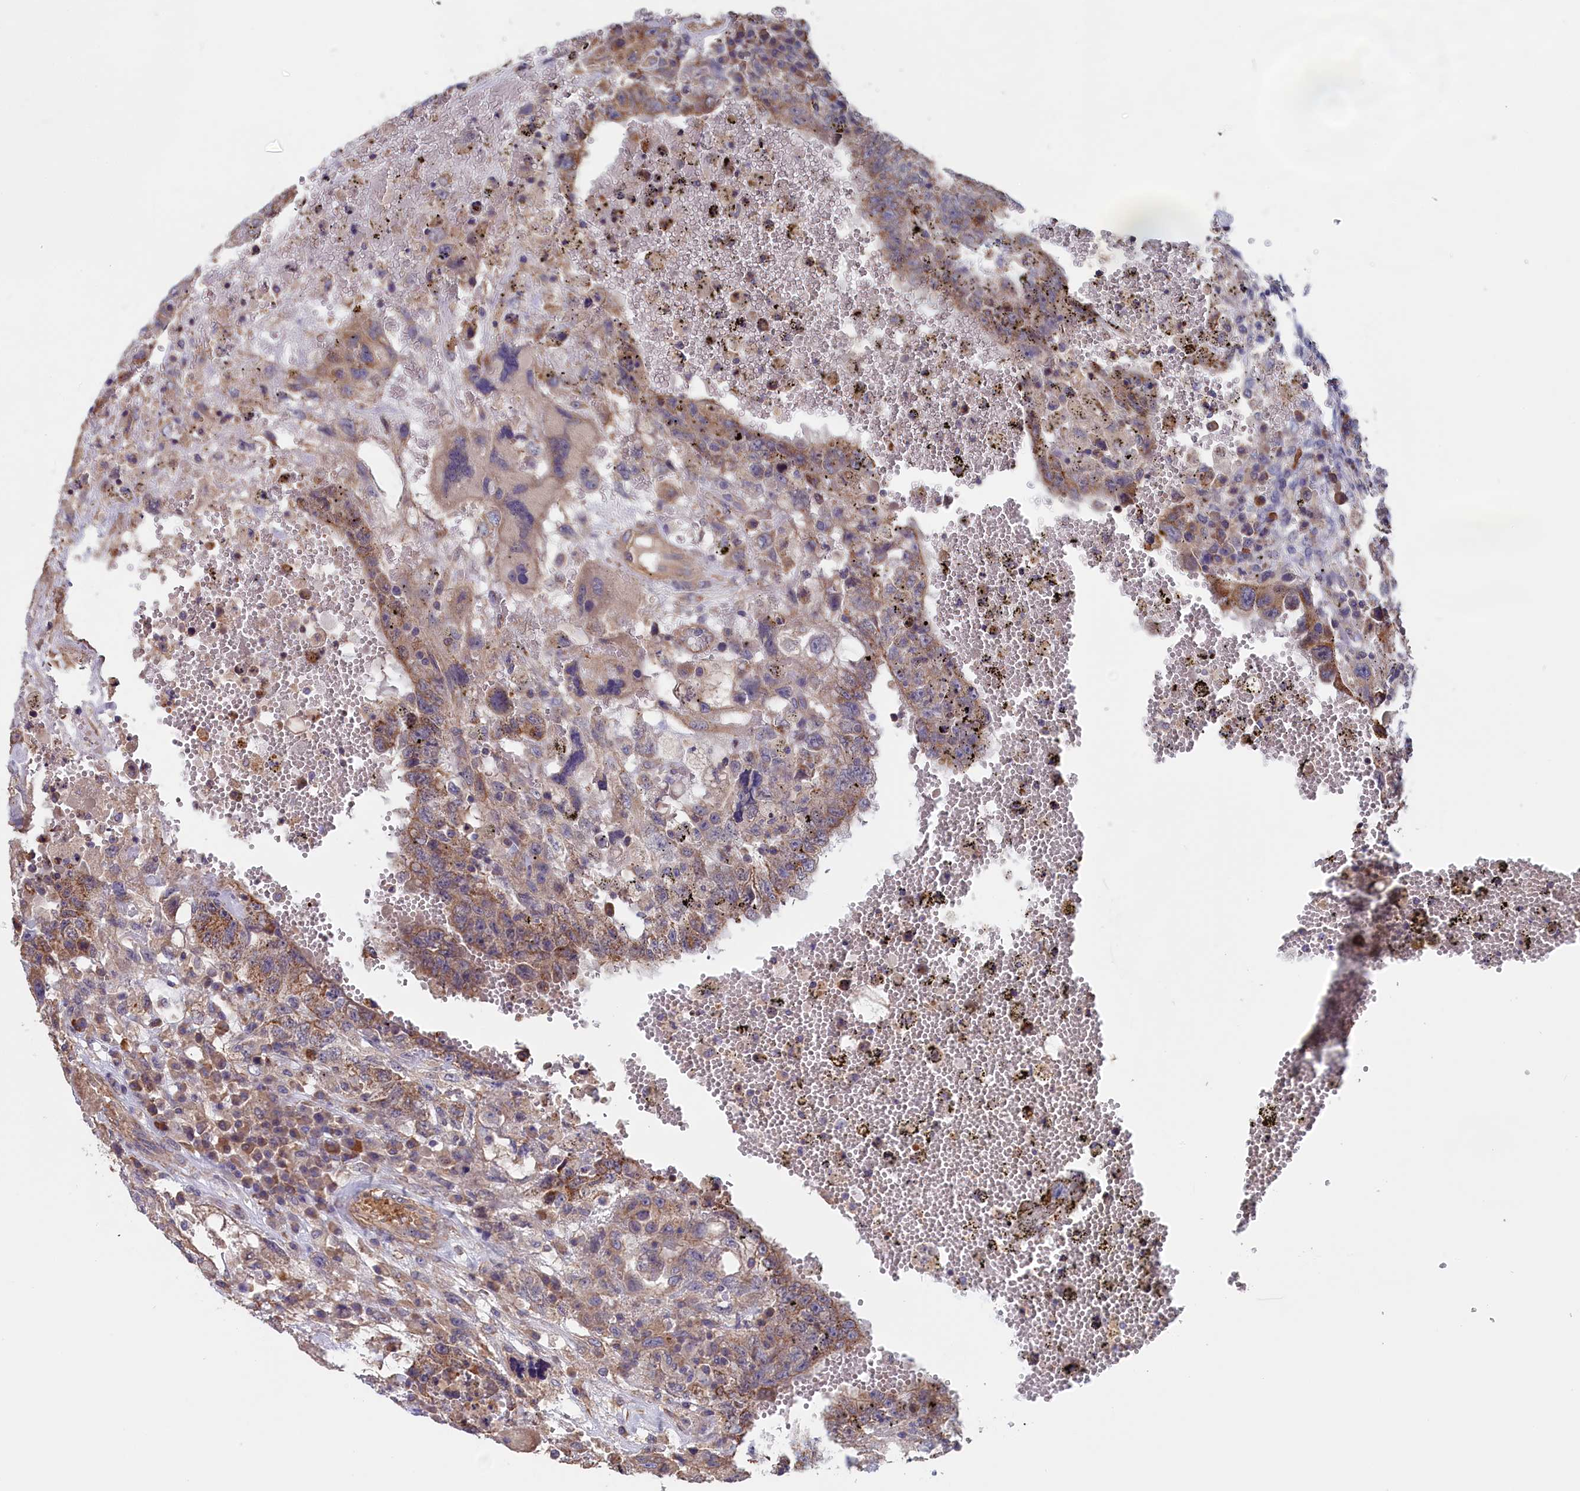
{"staining": {"intensity": "moderate", "quantity": "<25%", "location": "cytoplasmic/membranous"}, "tissue": "testis cancer", "cell_type": "Tumor cells", "image_type": "cancer", "snomed": [{"axis": "morphology", "description": "Carcinoma, Embryonal, NOS"}, {"axis": "topography", "description": "Testis"}], "caption": "Moderate cytoplasmic/membranous positivity for a protein is identified in approximately <25% of tumor cells of testis cancer (embryonal carcinoma) using IHC.", "gene": "ANKRD2", "patient": {"sex": "male", "age": 26}}